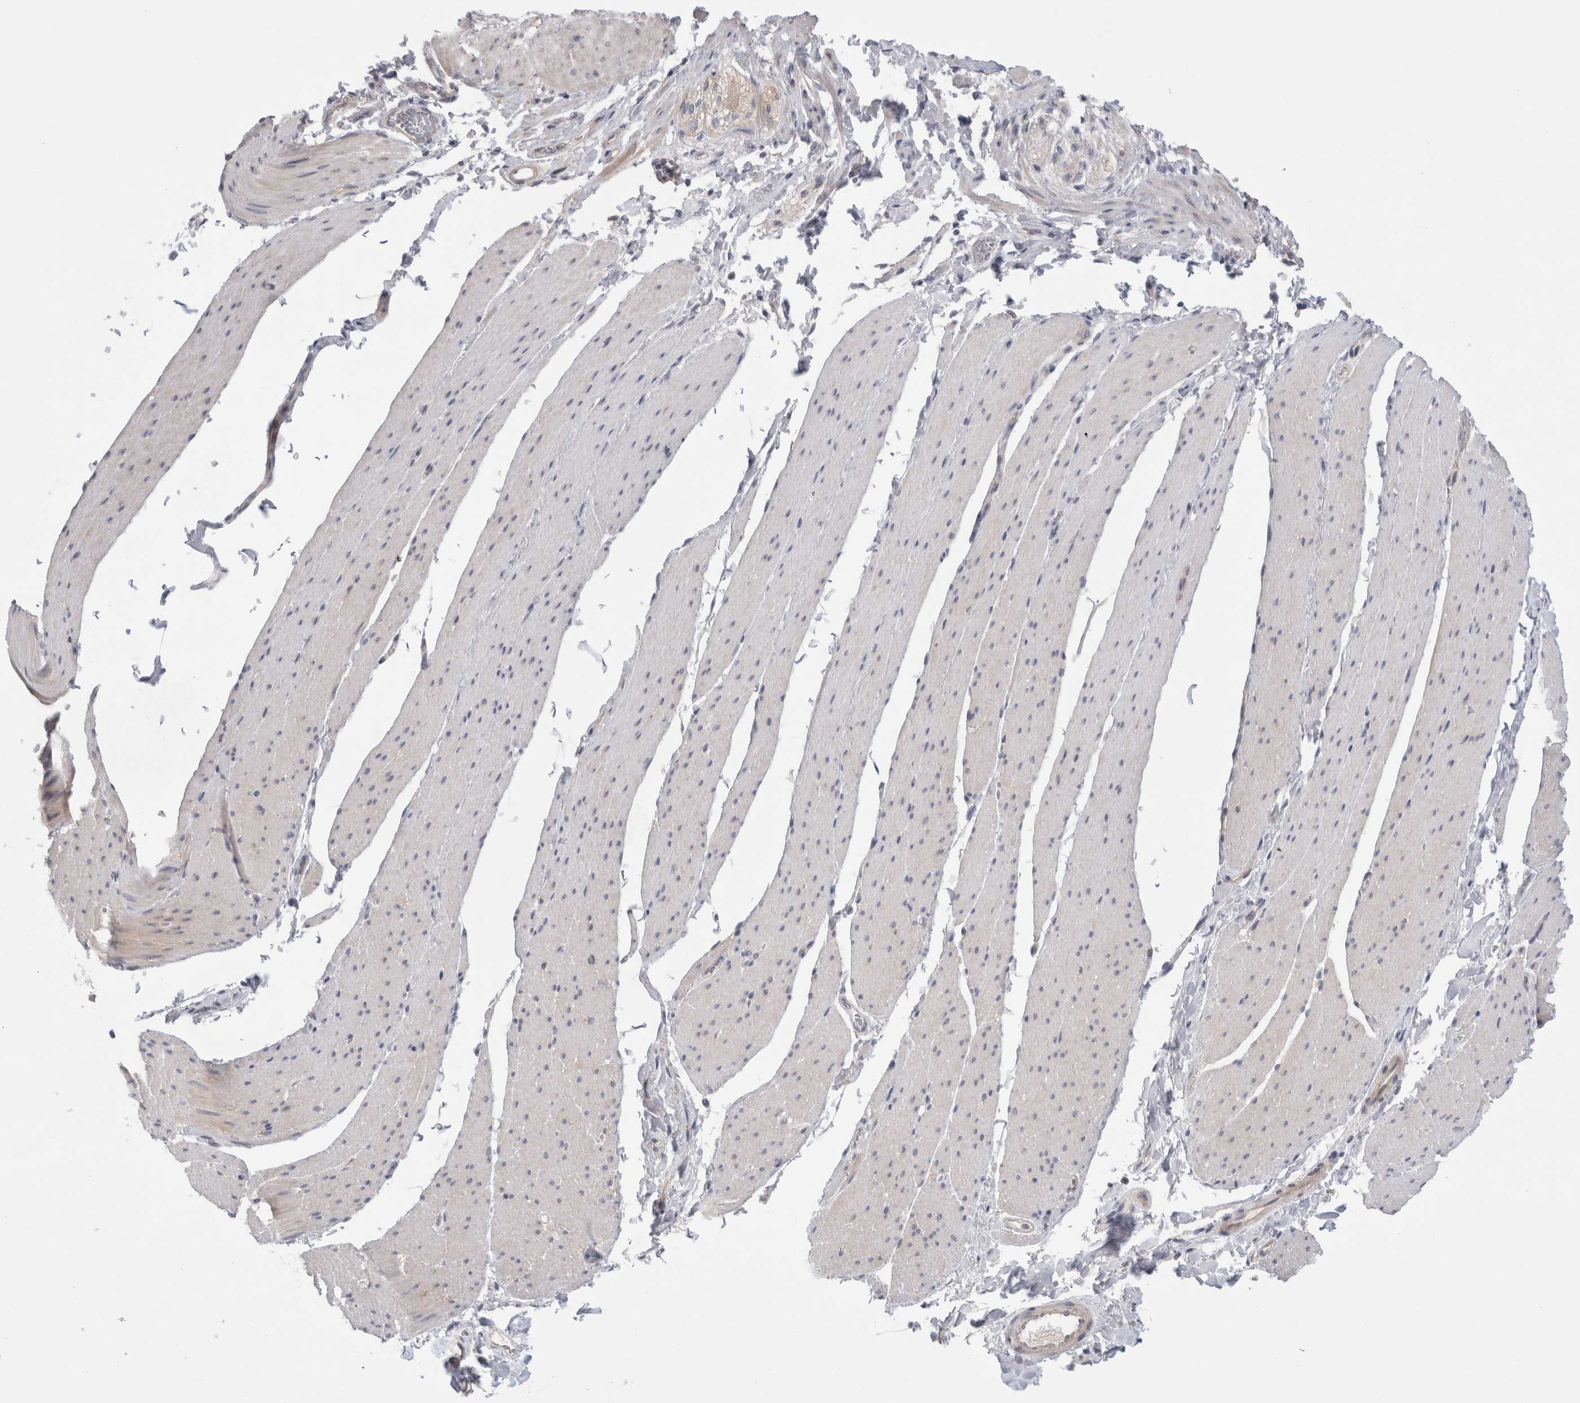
{"staining": {"intensity": "weak", "quantity": "25%-75%", "location": "cytoplasmic/membranous"}, "tissue": "smooth muscle", "cell_type": "Smooth muscle cells", "image_type": "normal", "snomed": [{"axis": "morphology", "description": "Normal tissue, NOS"}, {"axis": "topography", "description": "Smooth muscle"}, {"axis": "topography", "description": "Small intestine"}], "caption": "IHC of normal human smooth muscle displays low levels of weak cytoplasmic/membranous positivity in approximately 25%-75% of smooth muscle cells.", "gene": "VANGL1", "patient": {"sex": "female", "age": 84}}